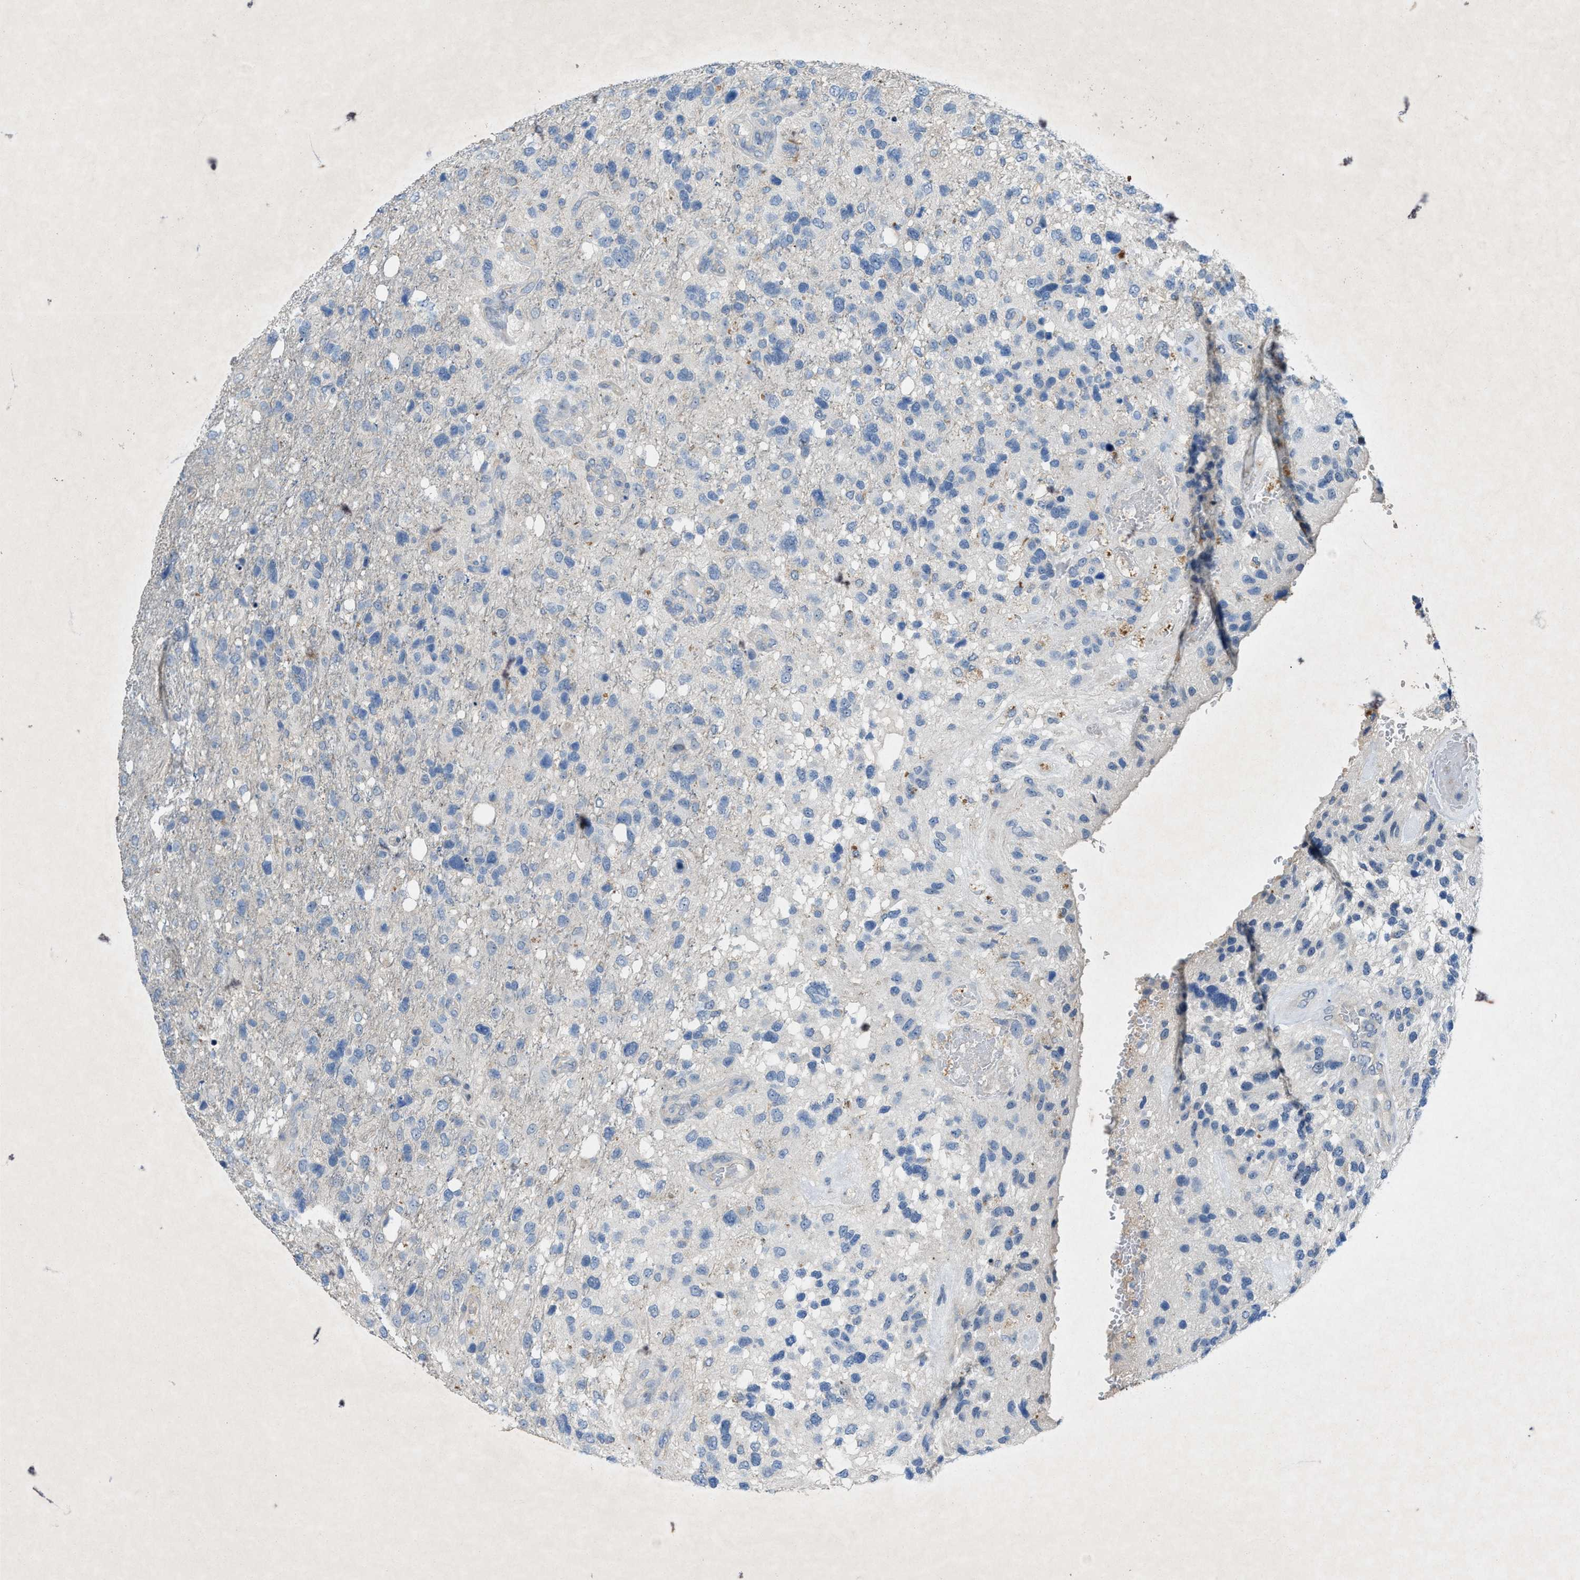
{"staining": {"intensity": "negative", "quantity": "none", "location": "none"}, "tissue": "glioma", "cell_type": "Tumor cells", "image_type": "cancer", "snomed": [{"axis": "morphology", "description": "Glioma, malignant, High grade"}, {"axis": "topography", "description": "Brain"}], "caption": "Immunohistochemistry of human glioma demonstrates no positivity in tumor cells. Nuclei are stained in blue.", "gene": "URGCP", "patient": {"sex": "female", "age": 58}}